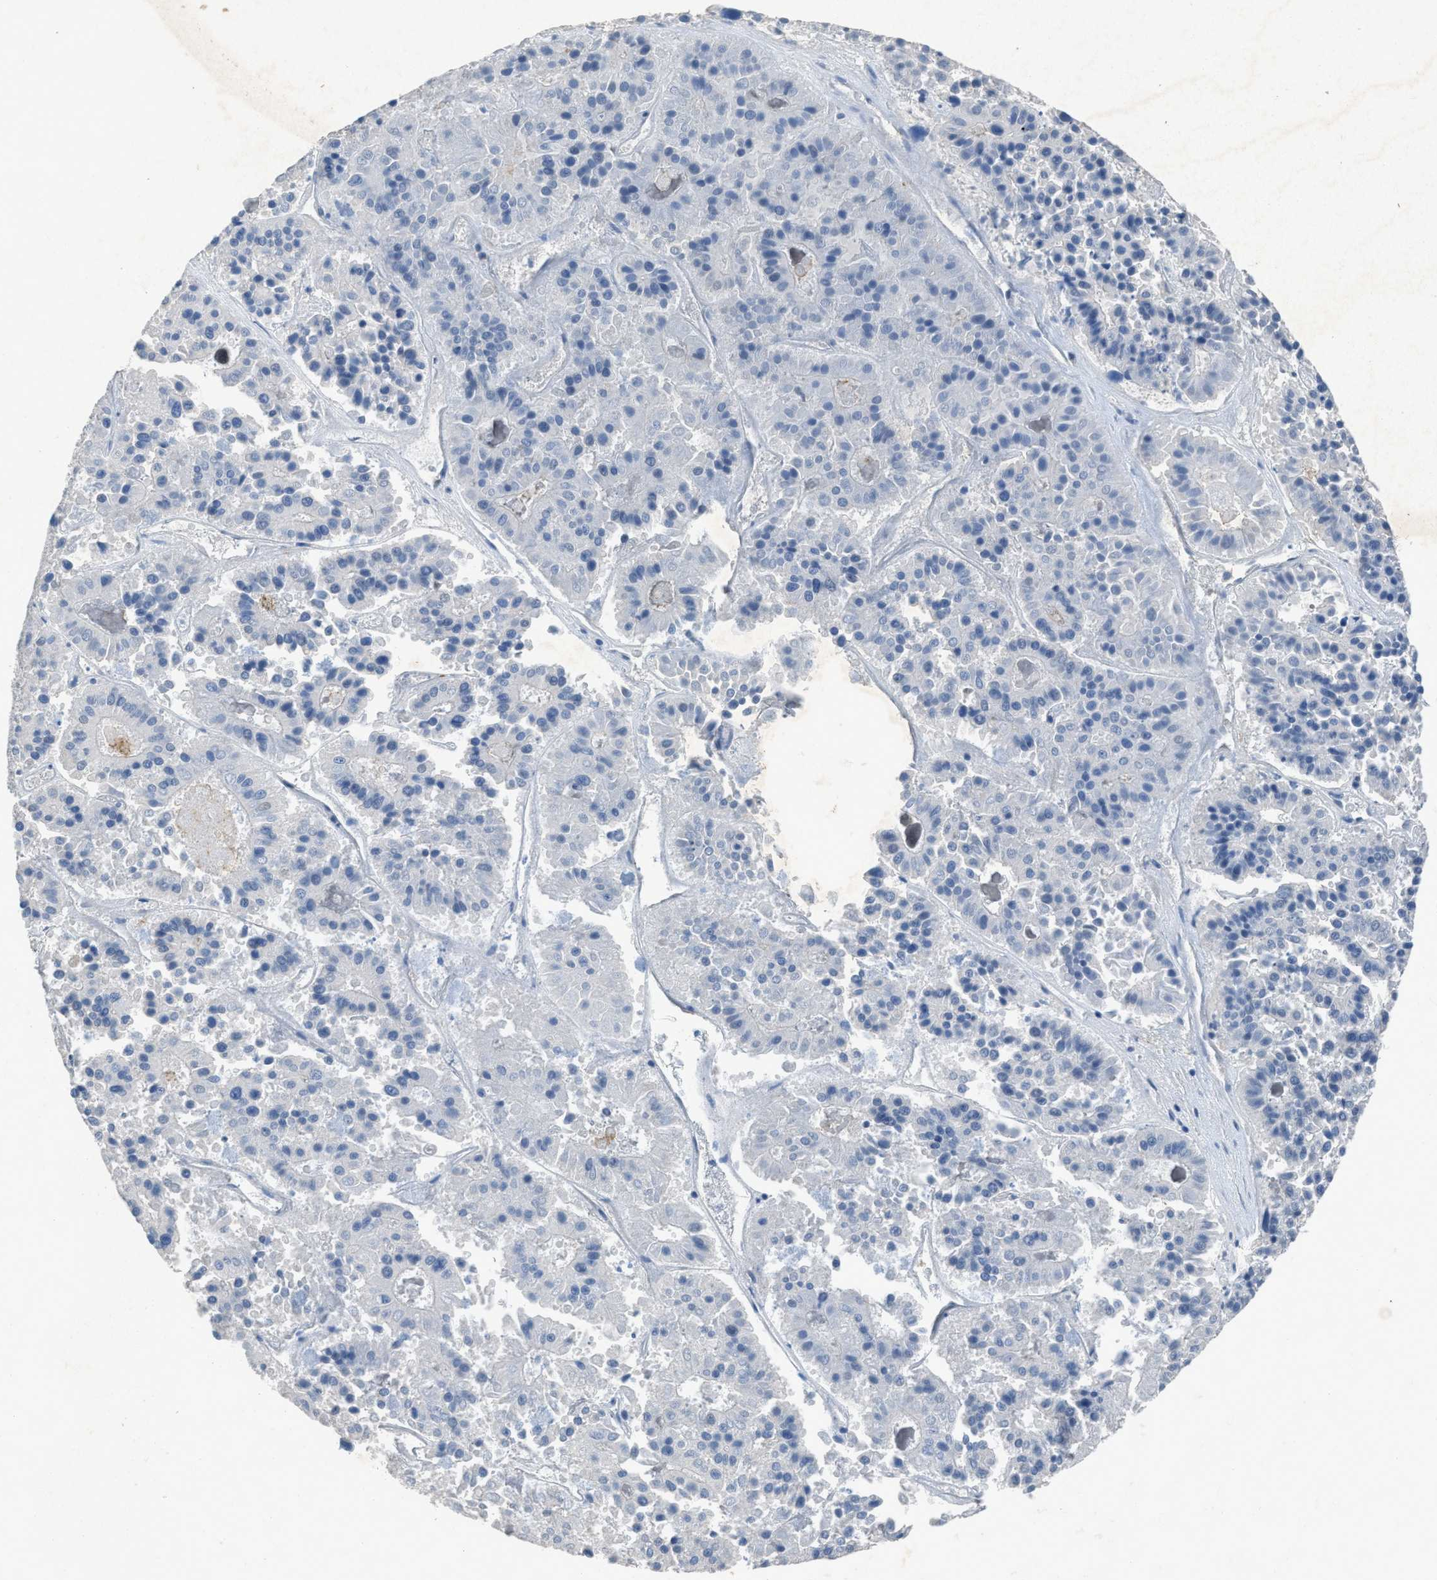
{"staining": {"intensity": "negative", "quantity": "none", "location": "none"}, "tissue": "pancreatic cancer", "cell_type": "Tumor cells", "image_type": "cancer", "snomed": [{"axis": "morphology", "description": "Adenocarcinoma, NOS"}, {"axis": "topography", "description": "Pancreas"}], "caption": "Human pancreatic cancer stained for a protein using IHC exhibits no positivity in tumor cells.", "gene": "OR51E1", "patient": {"sex": "male", "age": 50}}